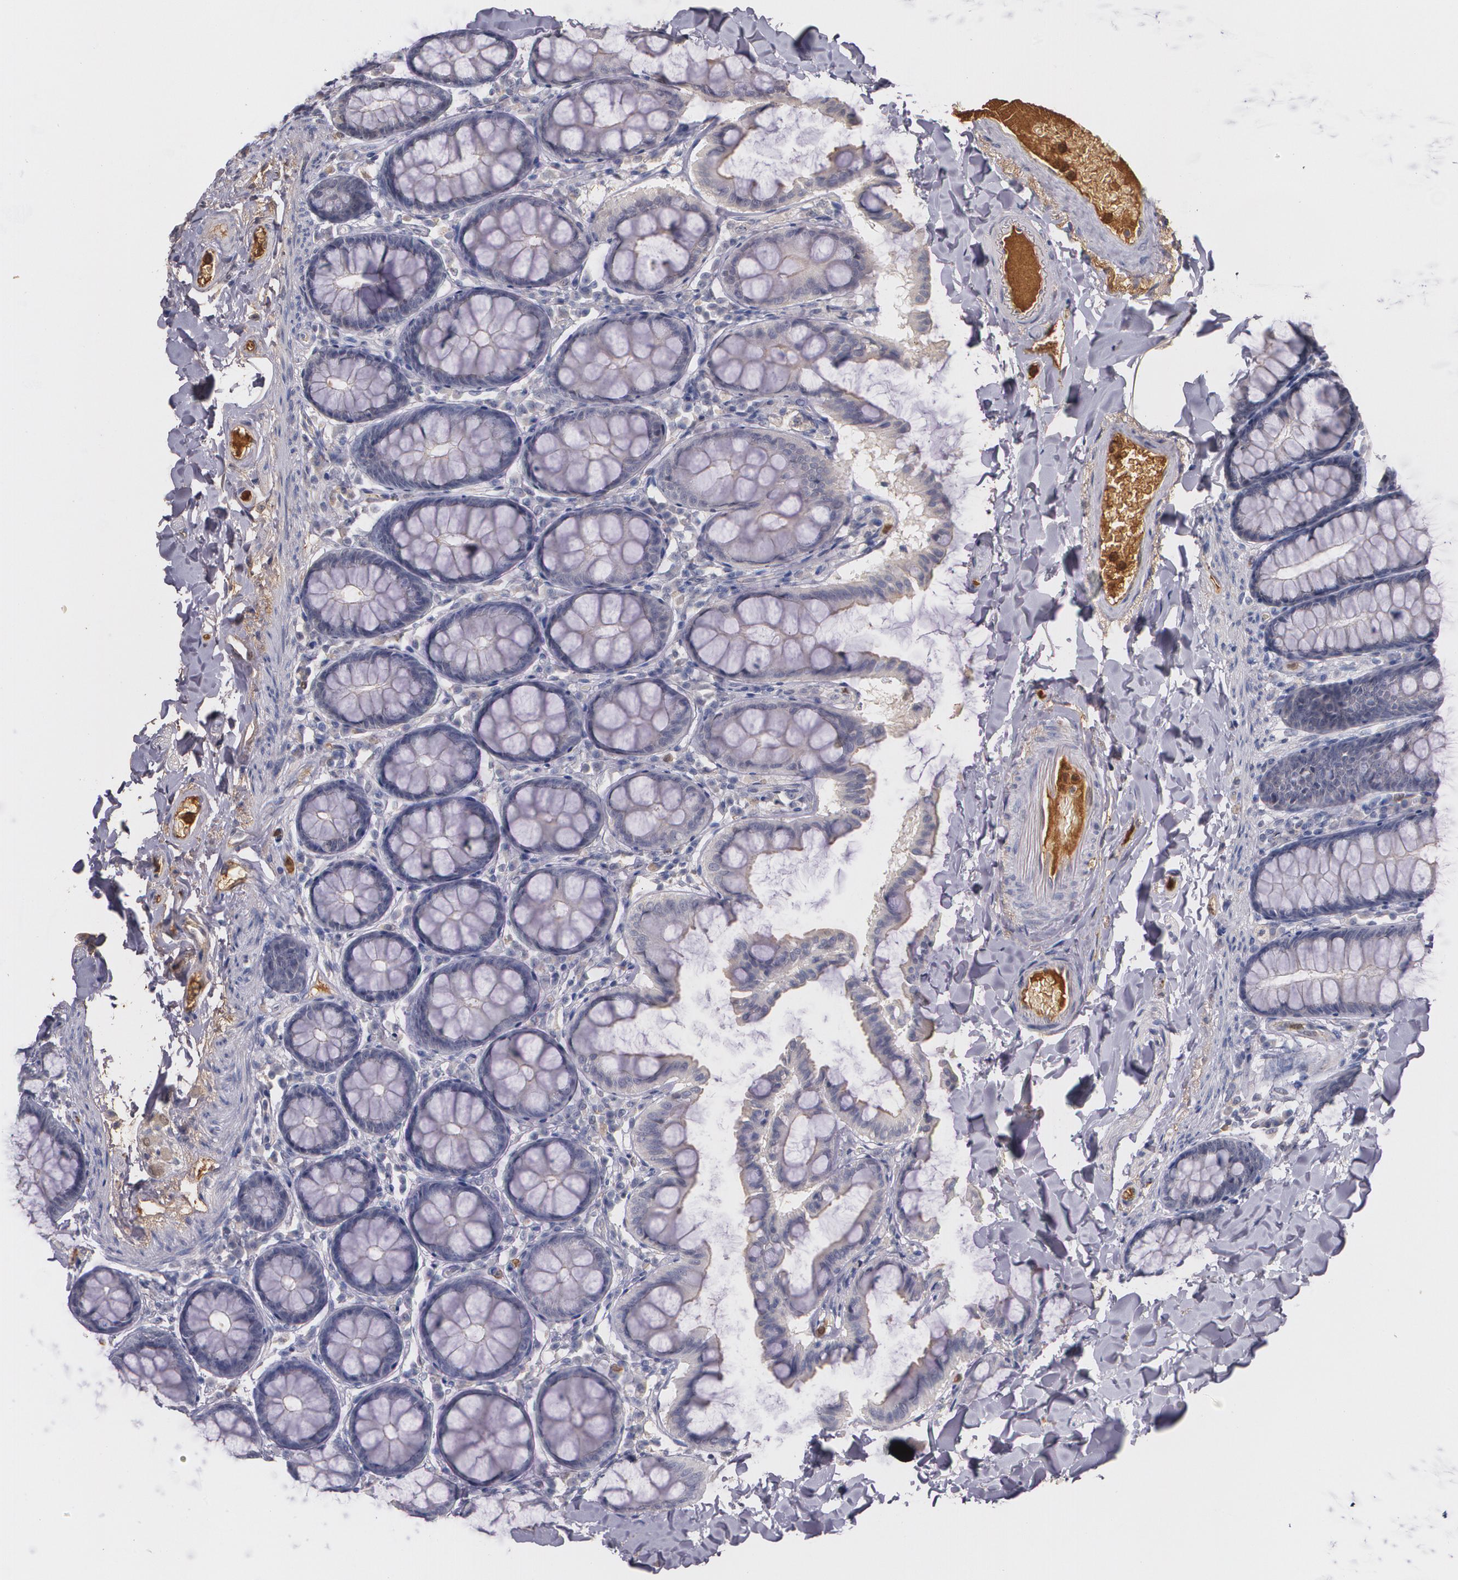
{"staining": {"intensity": "negative", "quantity": "none", "location": "none"}, "tissue": "colon", "cell_type": "Endothelial cells", "image_type": "normal", "snomed": [{"axis": "morphology", "description": "Normal tissue, NOS"}, {"axis": "topography", "description": "Colon"}], "caption": "Endothelial cells show no significant protein expression in normal colon.", "gene": "PTS", "patient": {"sex": "female", "age": 61}}